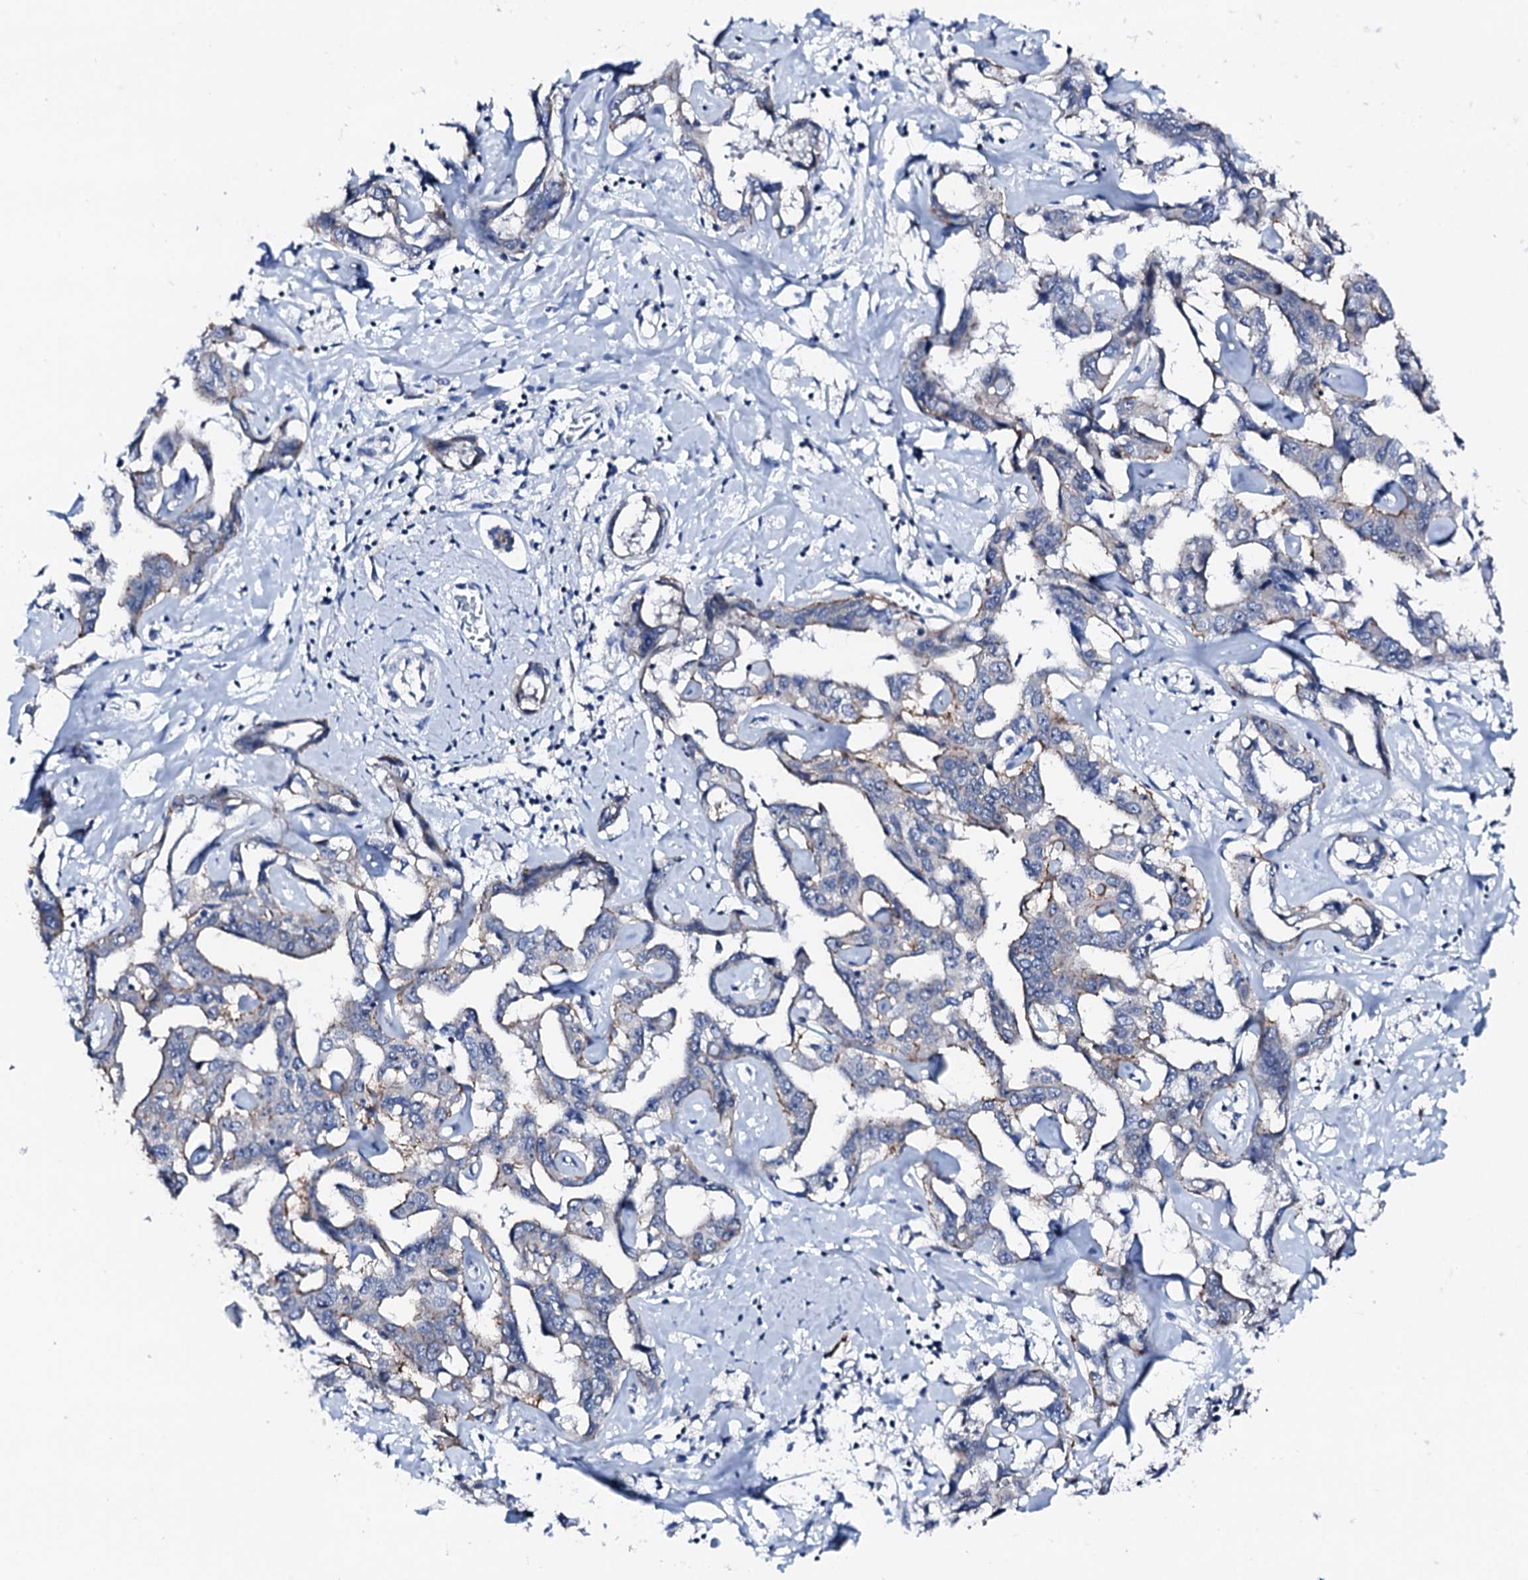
{"staining": {"intensity": "negative", "quantity": "none", "location": "none"}, "tissue": "liver cancer", "cell_type": "Tumor cells", "image_type": "cancer", "snomed": [{"axis": "morphology", "description": "Cholangiocarcinoma"}, {"axis": "topography", "description": "Liver"}], "caption": "Micrograph shows no protein positivity in tumor cells of cholangiocarcinoma (liver) tissue.", "gene": "TRAFD1", "patient": {"sex": "male", "age": 59}}